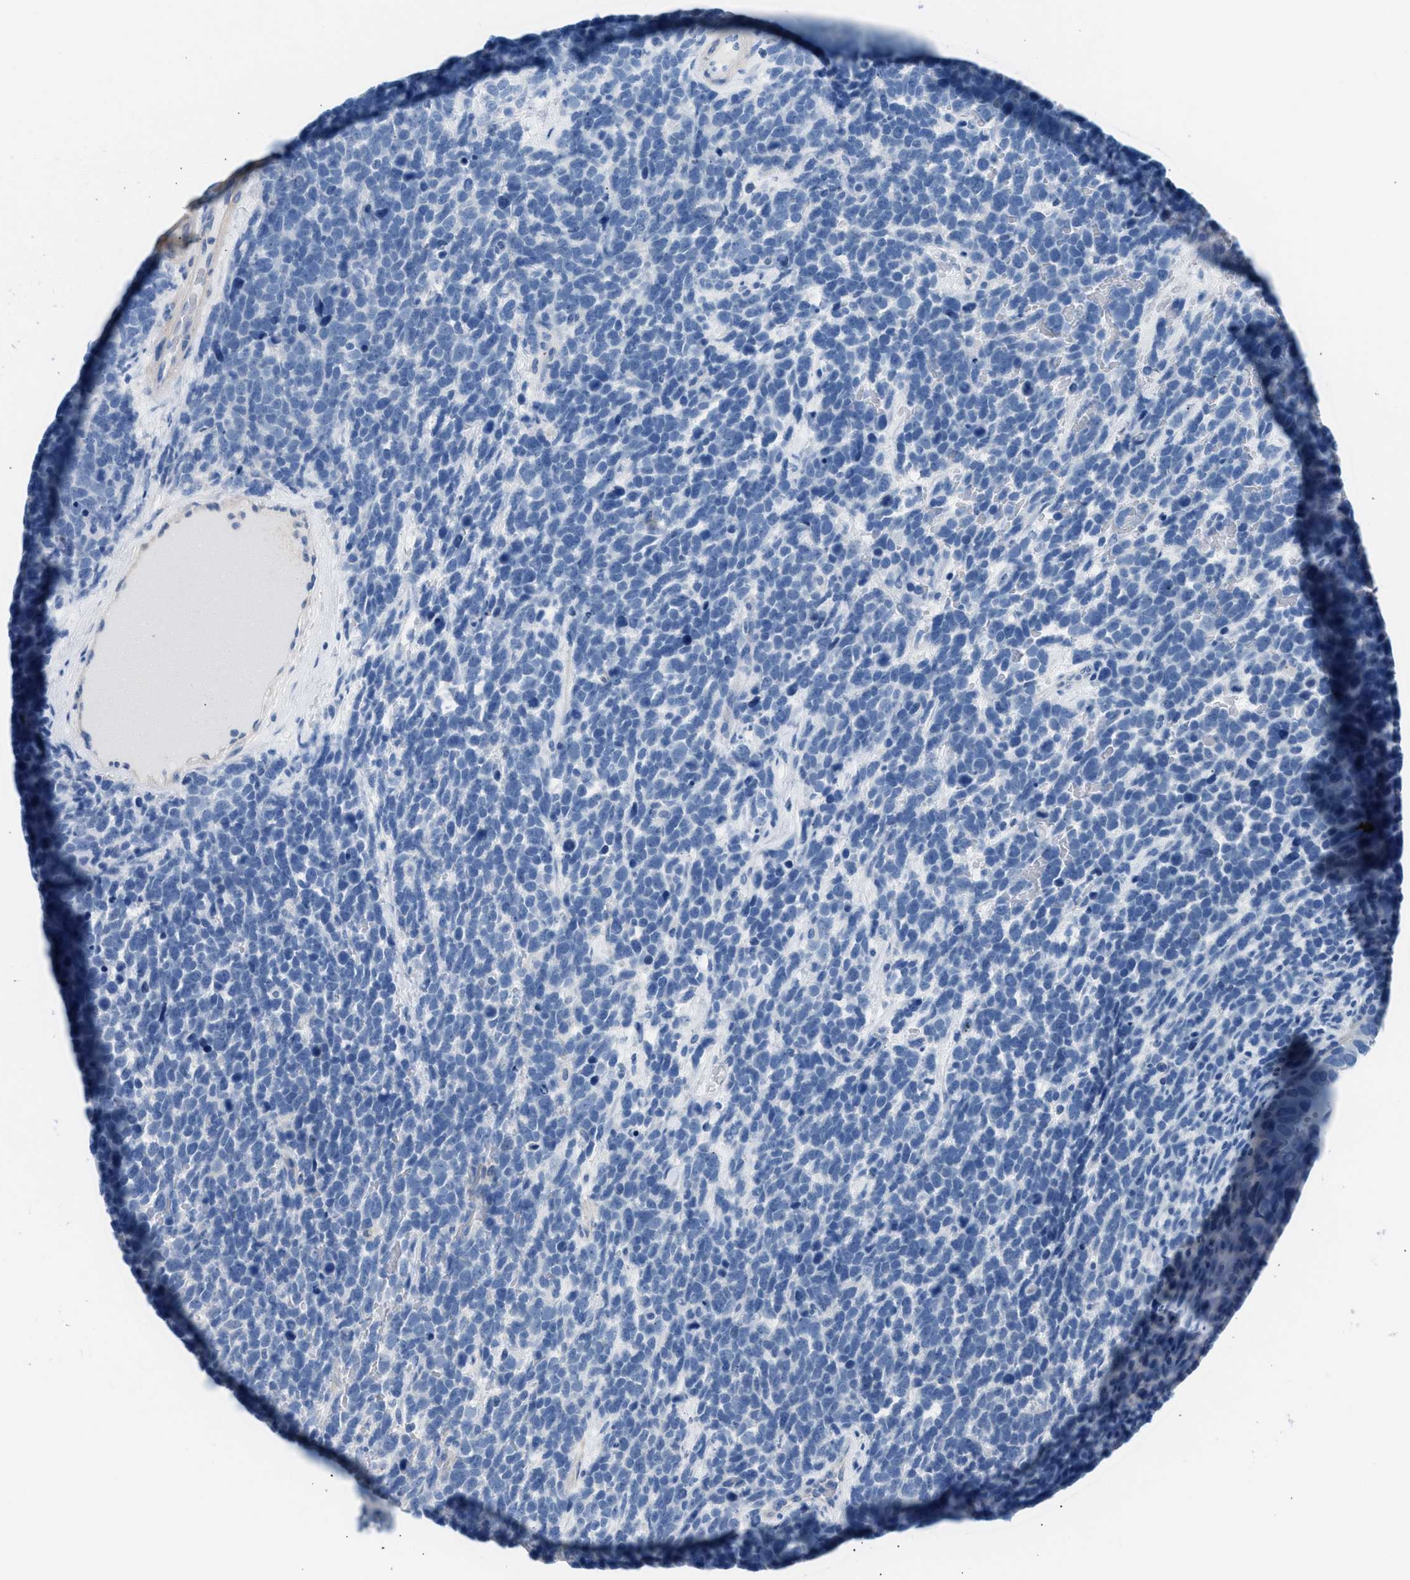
{"staining": {"intensity": "negative", "quantity": "none", "location": "none"}, "tissue": "urothelial cancer", "cell_type": "Tumor cells", "image_type": "cancer", "snomed": [{"axis": "morphology", "description": "Urothelial carcinoma, High grade"}, {"axis": "topography", "description": "Urinary bladder"}], "caption": "Immunohistochemical staining of urothelial cancer displays no significant positivity in tumor cells.", "gene": "SPAM1", "patient": {"sex": "female", "age": 82}}